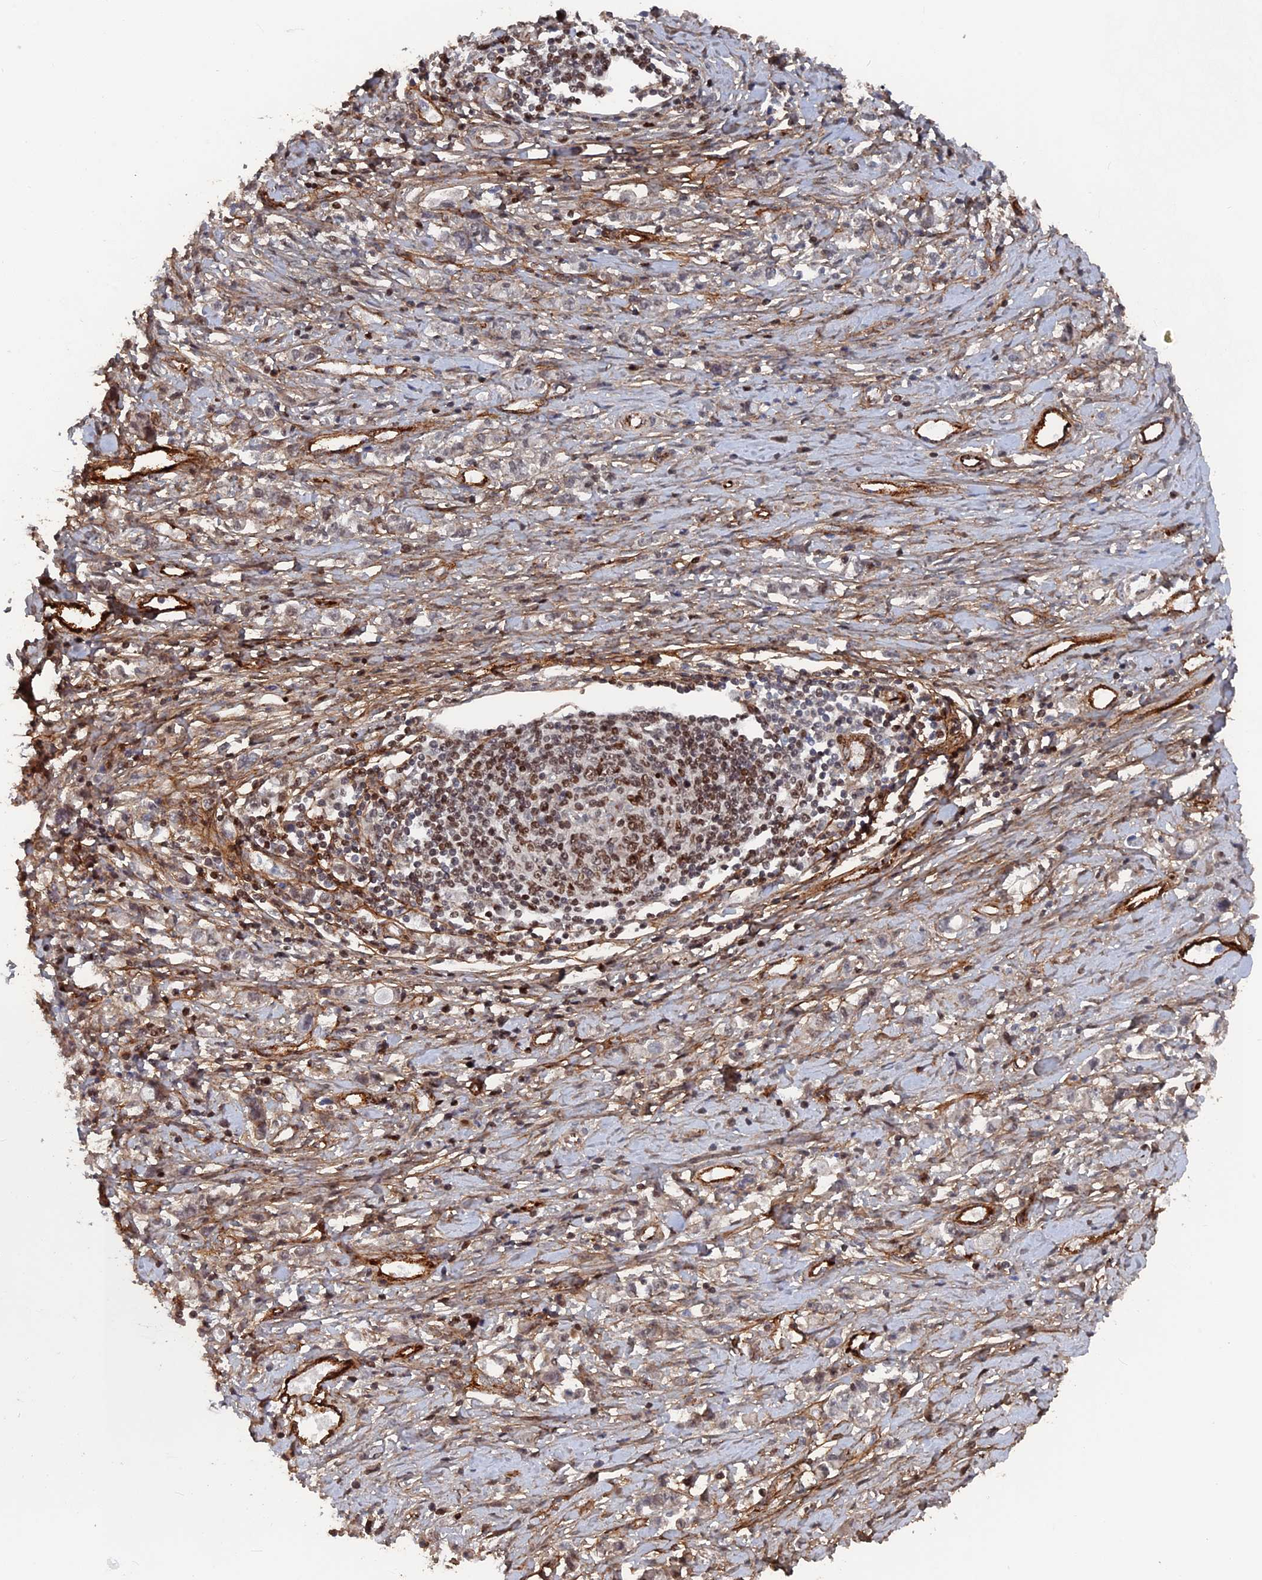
{"staining": {"intensity": "negative", "quantity": "none", "location": "none"}, "tissue": "stomach cancer", "cell_type": "Tumor cells", "image_type": "cancer", "snomed": [{"axis": "morphology", "description": "Adenocarcinoma, NOS"}, {"axis": "topography", "description": "Stomach"}], "caption": "Immunohistochemistry (IHC) image of neoplastic tissue: stomach cancer (adenocarcinoma) stained with DAB (3,3'-diaminobenzidine) reveals no significant protein staining in tumor cells.", "gene": "SH3D21", "patient": {"sex": "female", "age": 76}}